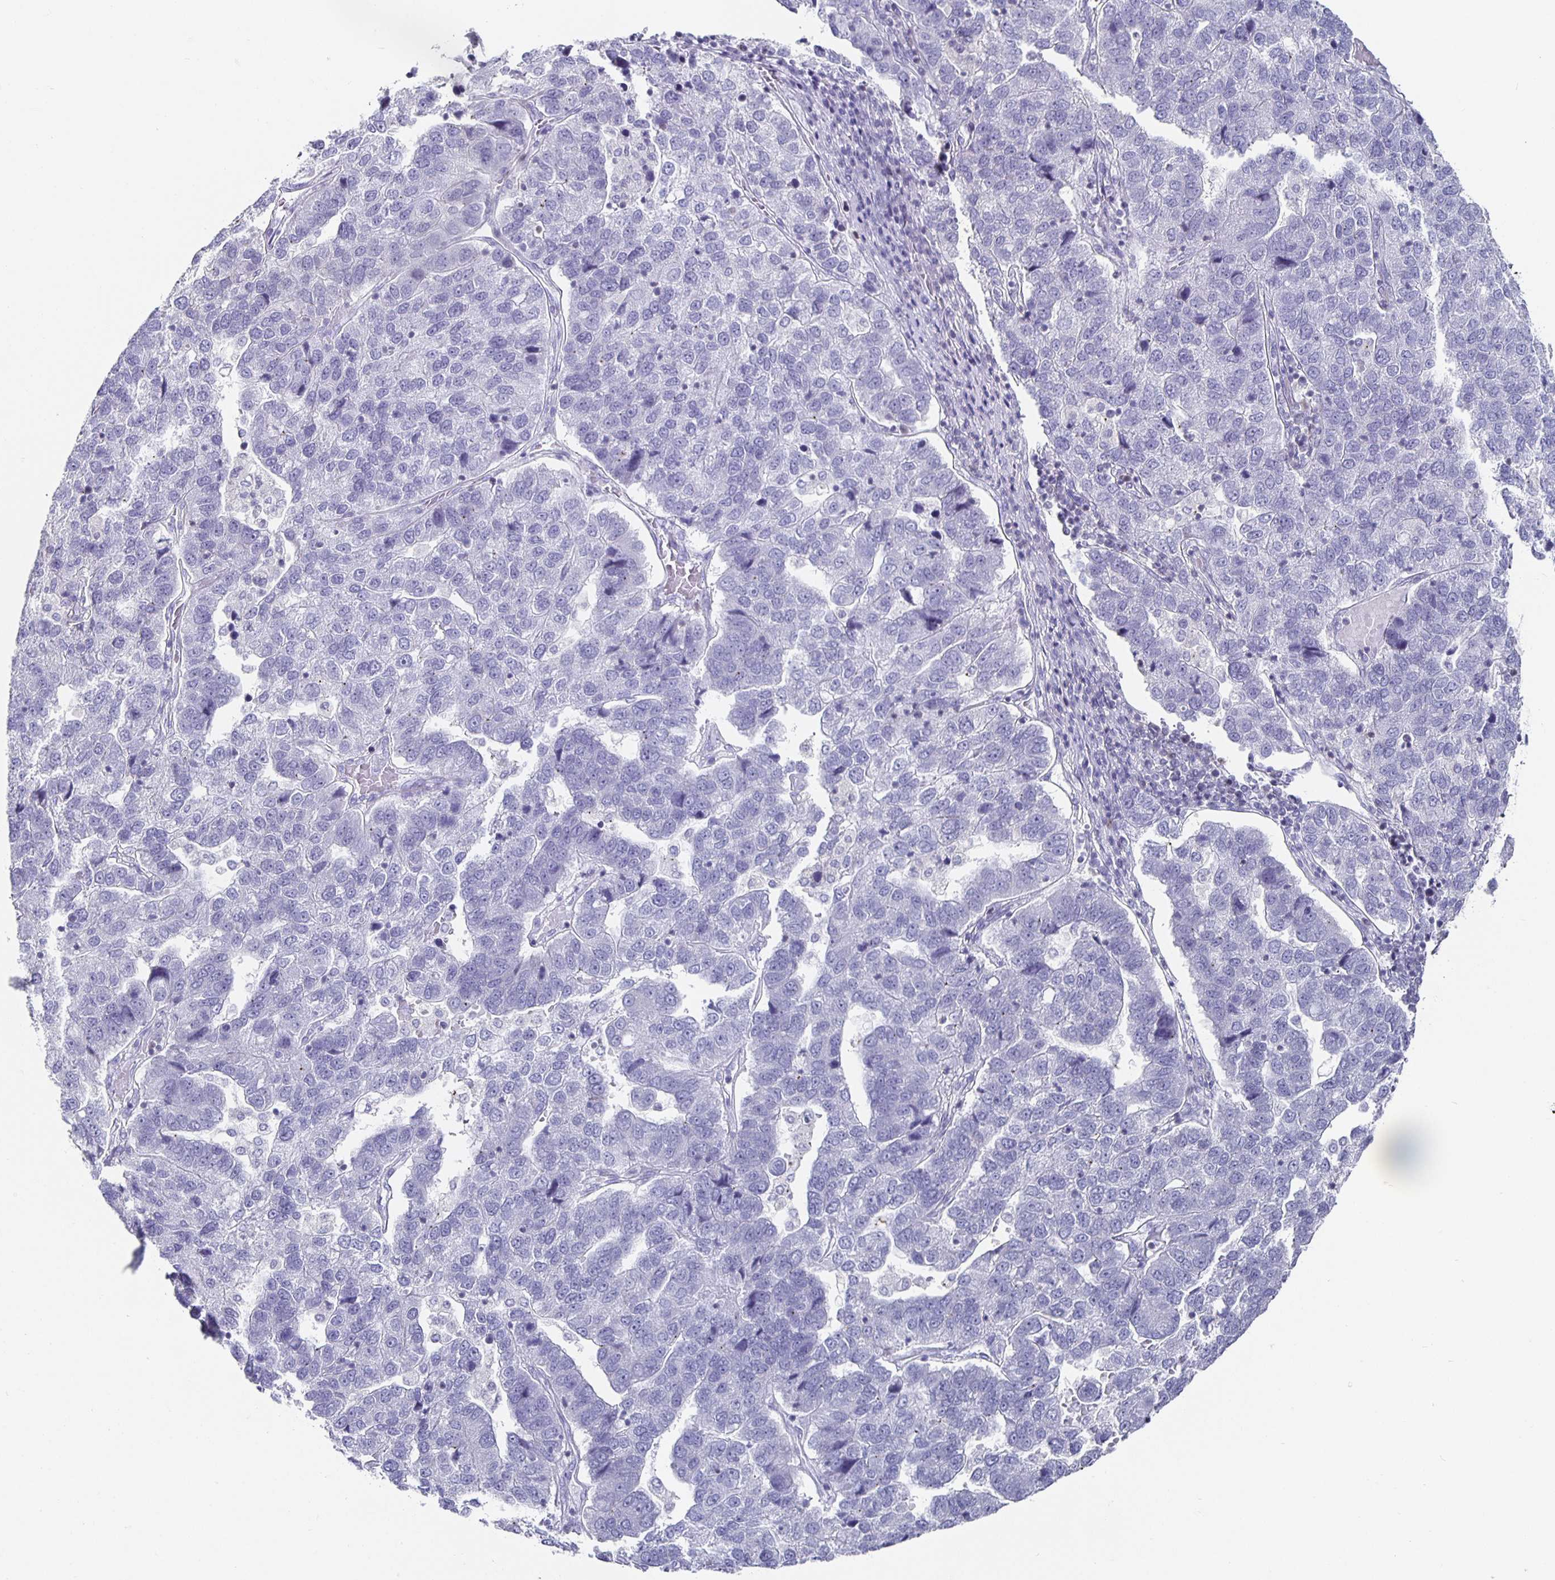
{"staining": {"intensity": "negative", "quantity": "none", "location": "none"}, "tissue": "pancreatic cancer", "cell_type": "Tumor cells", "image_type": "cancer", "snomed": [{"axis": "morphology", "description": "Adenocarcinoma, NOS"}, {"axis": "topography", "description": "Pancreas"}], "caption": "Micrograph shows no protein staining in tumor cells of pancreatic cancer tissue.", "gene": "RUNX2", "patient": {"sex": "female", "age": 61}}